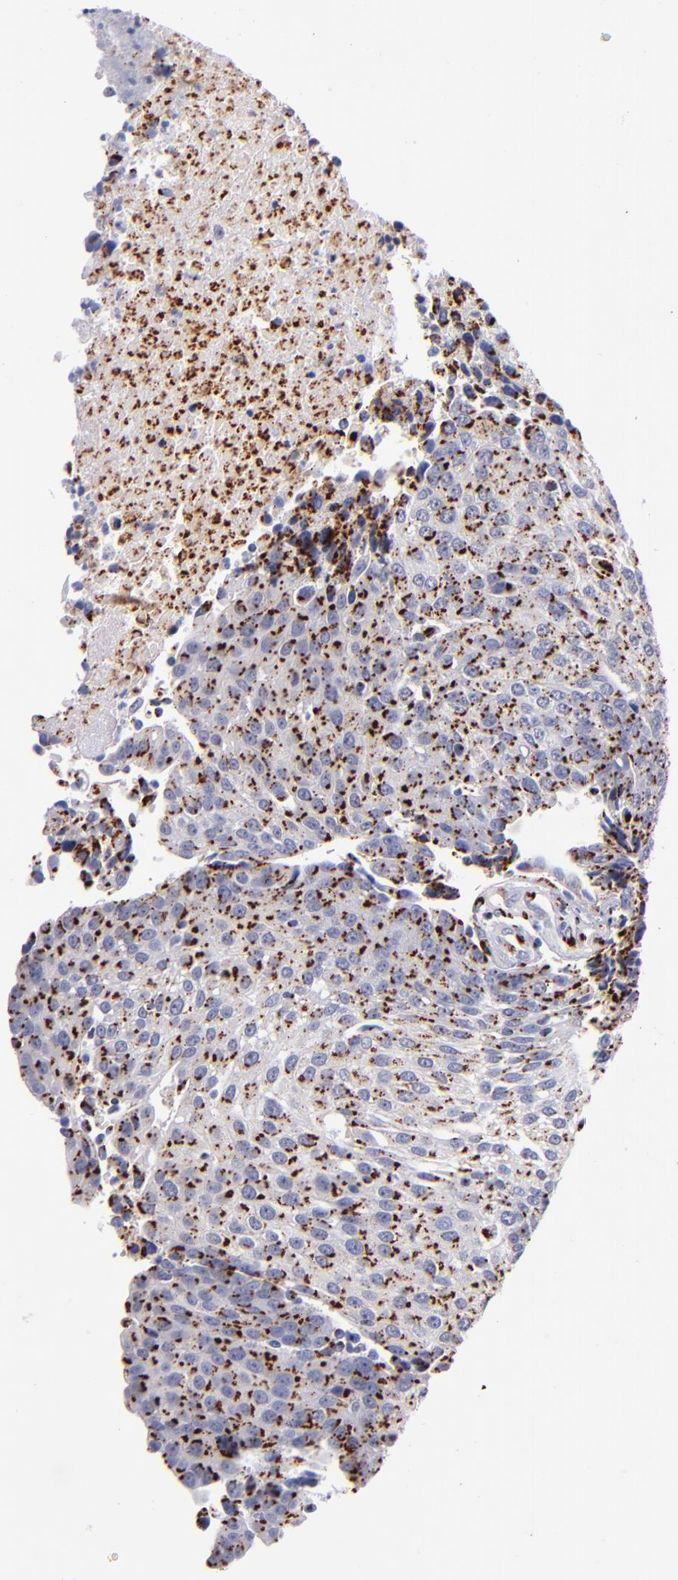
{"staining": {"intensity": "strong", "quantity": ">75%", "location": "cytoplasmic/membranous"}, "tissue": "urothelial cancer", "cell_type": "Tumor cells", "image_type": "cancer", "snomed": [{"axis": "morphology", "description": "Urothelial carcinoma, High grade"}, {"axis": "topography", "description": "Urinary bladder"}], "caption": "Immunohistochemistry (IHC) (DAB) staining of high-grade urothelial carcinoma displays strong cytoplasmic/membranous protein positivity in about >75% of tumor cells. (brown staining indicates protein expression, while blue staining denotes nuclei).", "gene": "GOLIM4", "patient": {"sex": "female", "age": 85}}